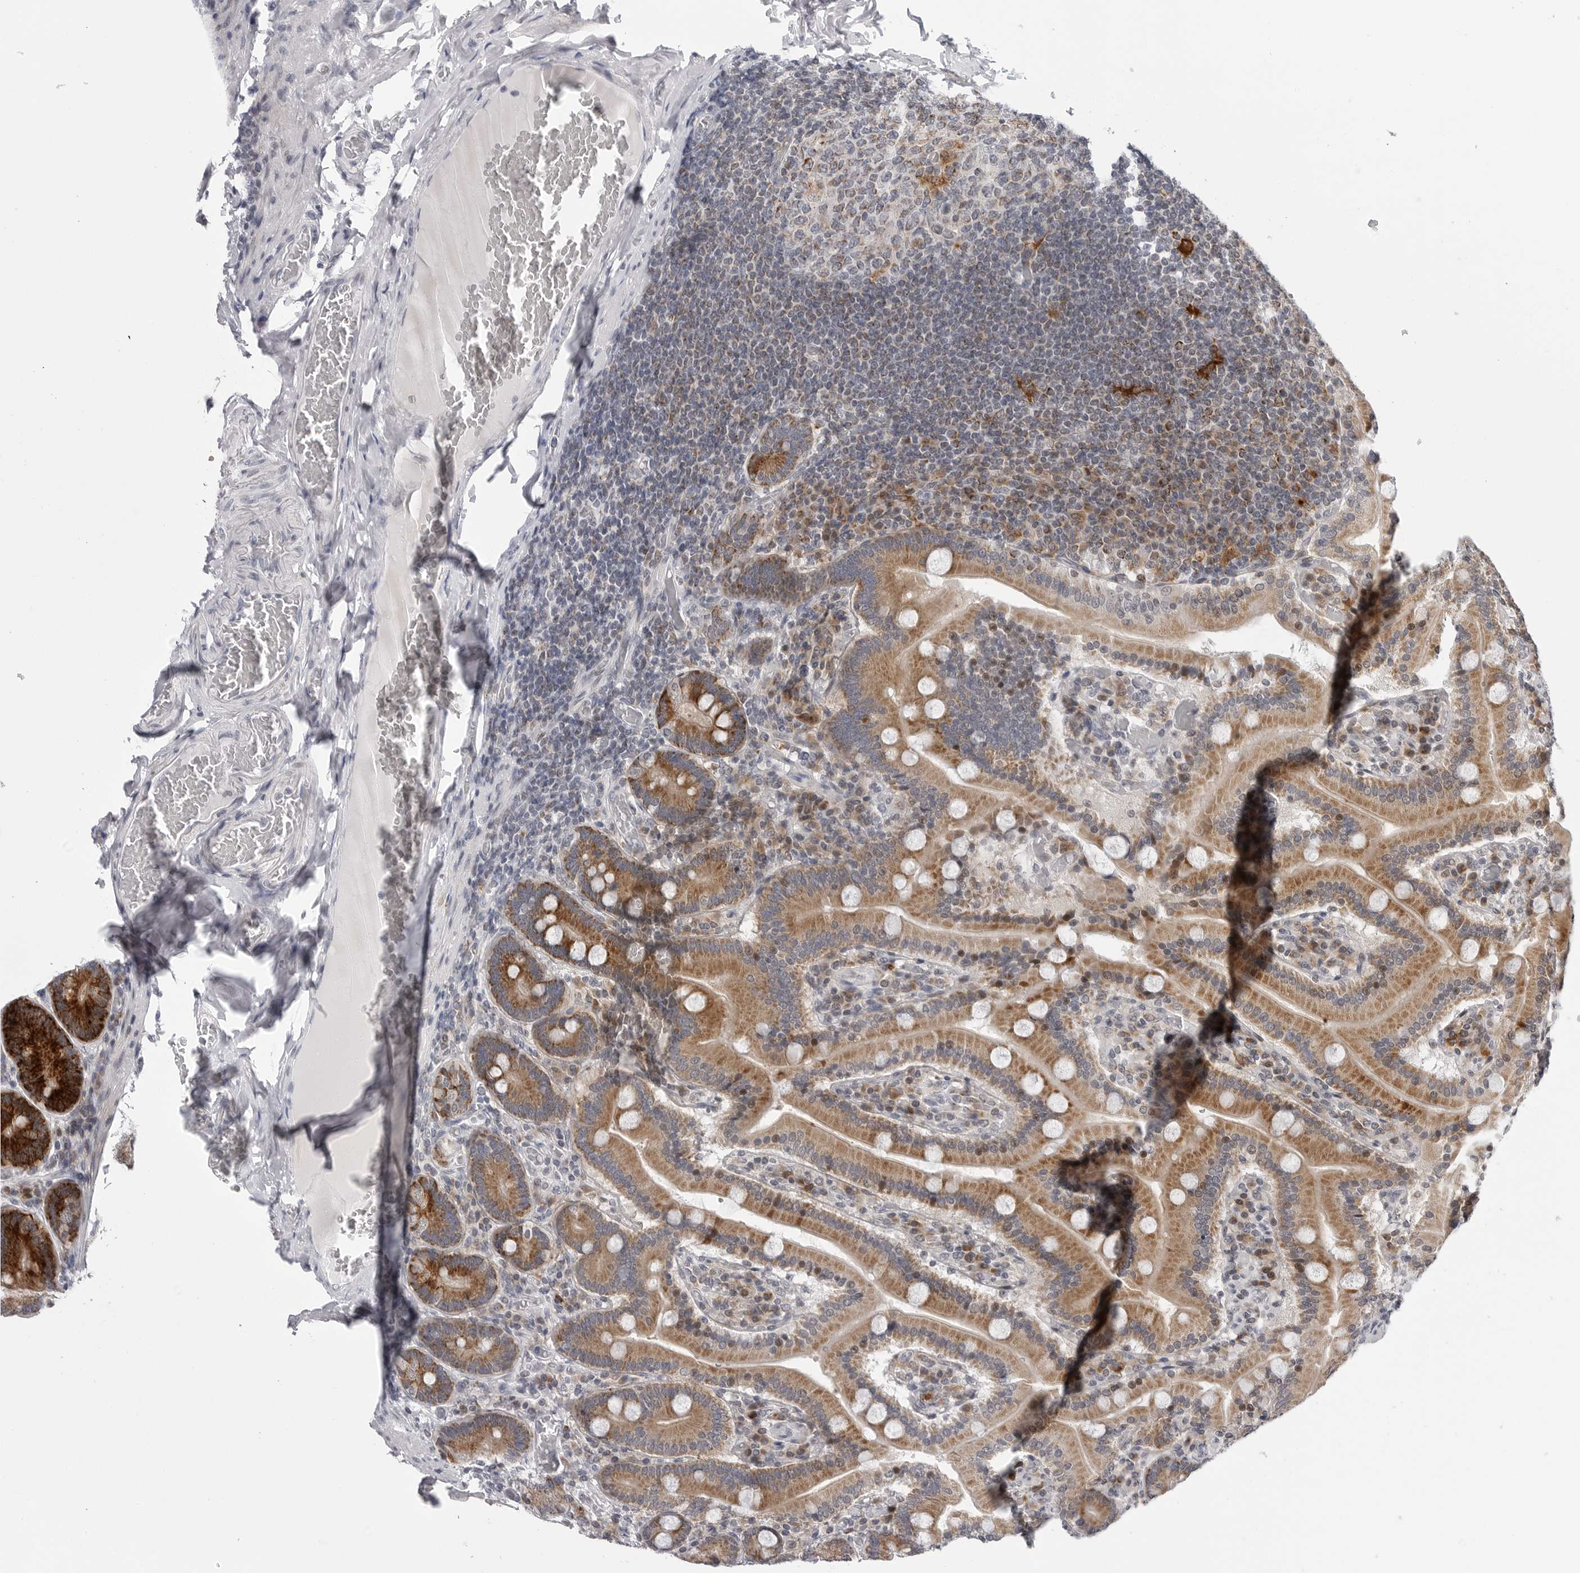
{"staining": {"intensity": "strong", "quantity": ">75%", "location": "cytoplasmic/membranous"}, "tissue": "duodenum", "cell_type": "Glandular cells", "image_type": "normal", "snomed": [{"axis": "morphology", "description": "Normal tissue, NOS"}, {"axis": "topography", "description": "Duodenum"}], "caption": "Immunohistochemical staining of normal human duodenum displays high levels of strong cytoplasmic/membranous staining in about >75% of glandular cells.", "gene": "CDK20", "patient": {"sex": "female", "age": 62}}